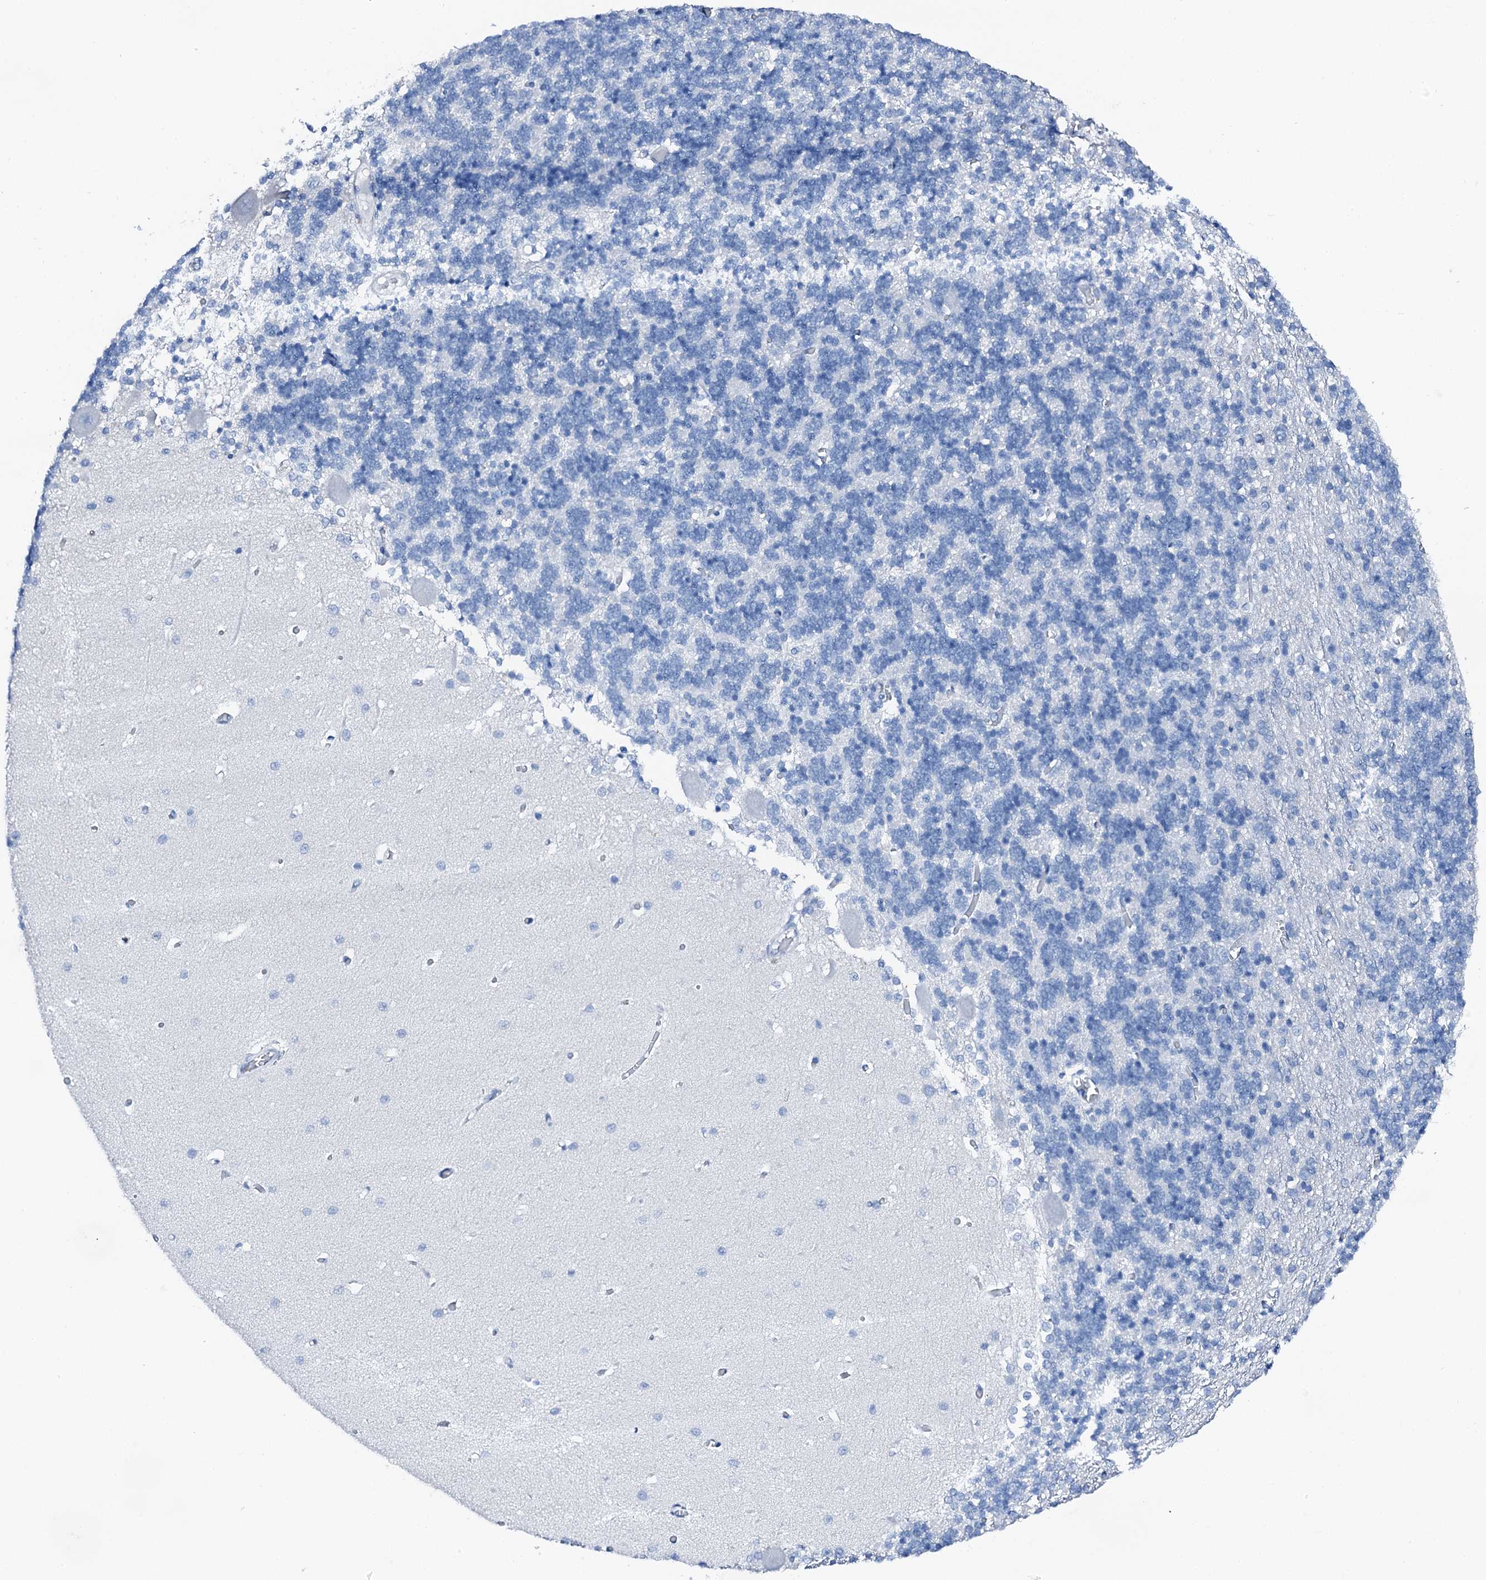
{"staining": {"intensity": "negative", "quantity": "none", "location": "none"}, "tissue": "cerebellum", "cell_type": "Cells in granular layer", "image_type": "normal", "snomed": [{"axis": "morphology", "description": "Normal tissue, NOS"}, {"axis": "topography", "description": "Cerebellum"}], "caption": "IHC photomicrograph of benign cerebellum: human cerebellum stained with DAB demonstrates no significant protein expression in cells in granular layer.", "gene": "PTH", "patient": {"sex": "male", "age": 37}}